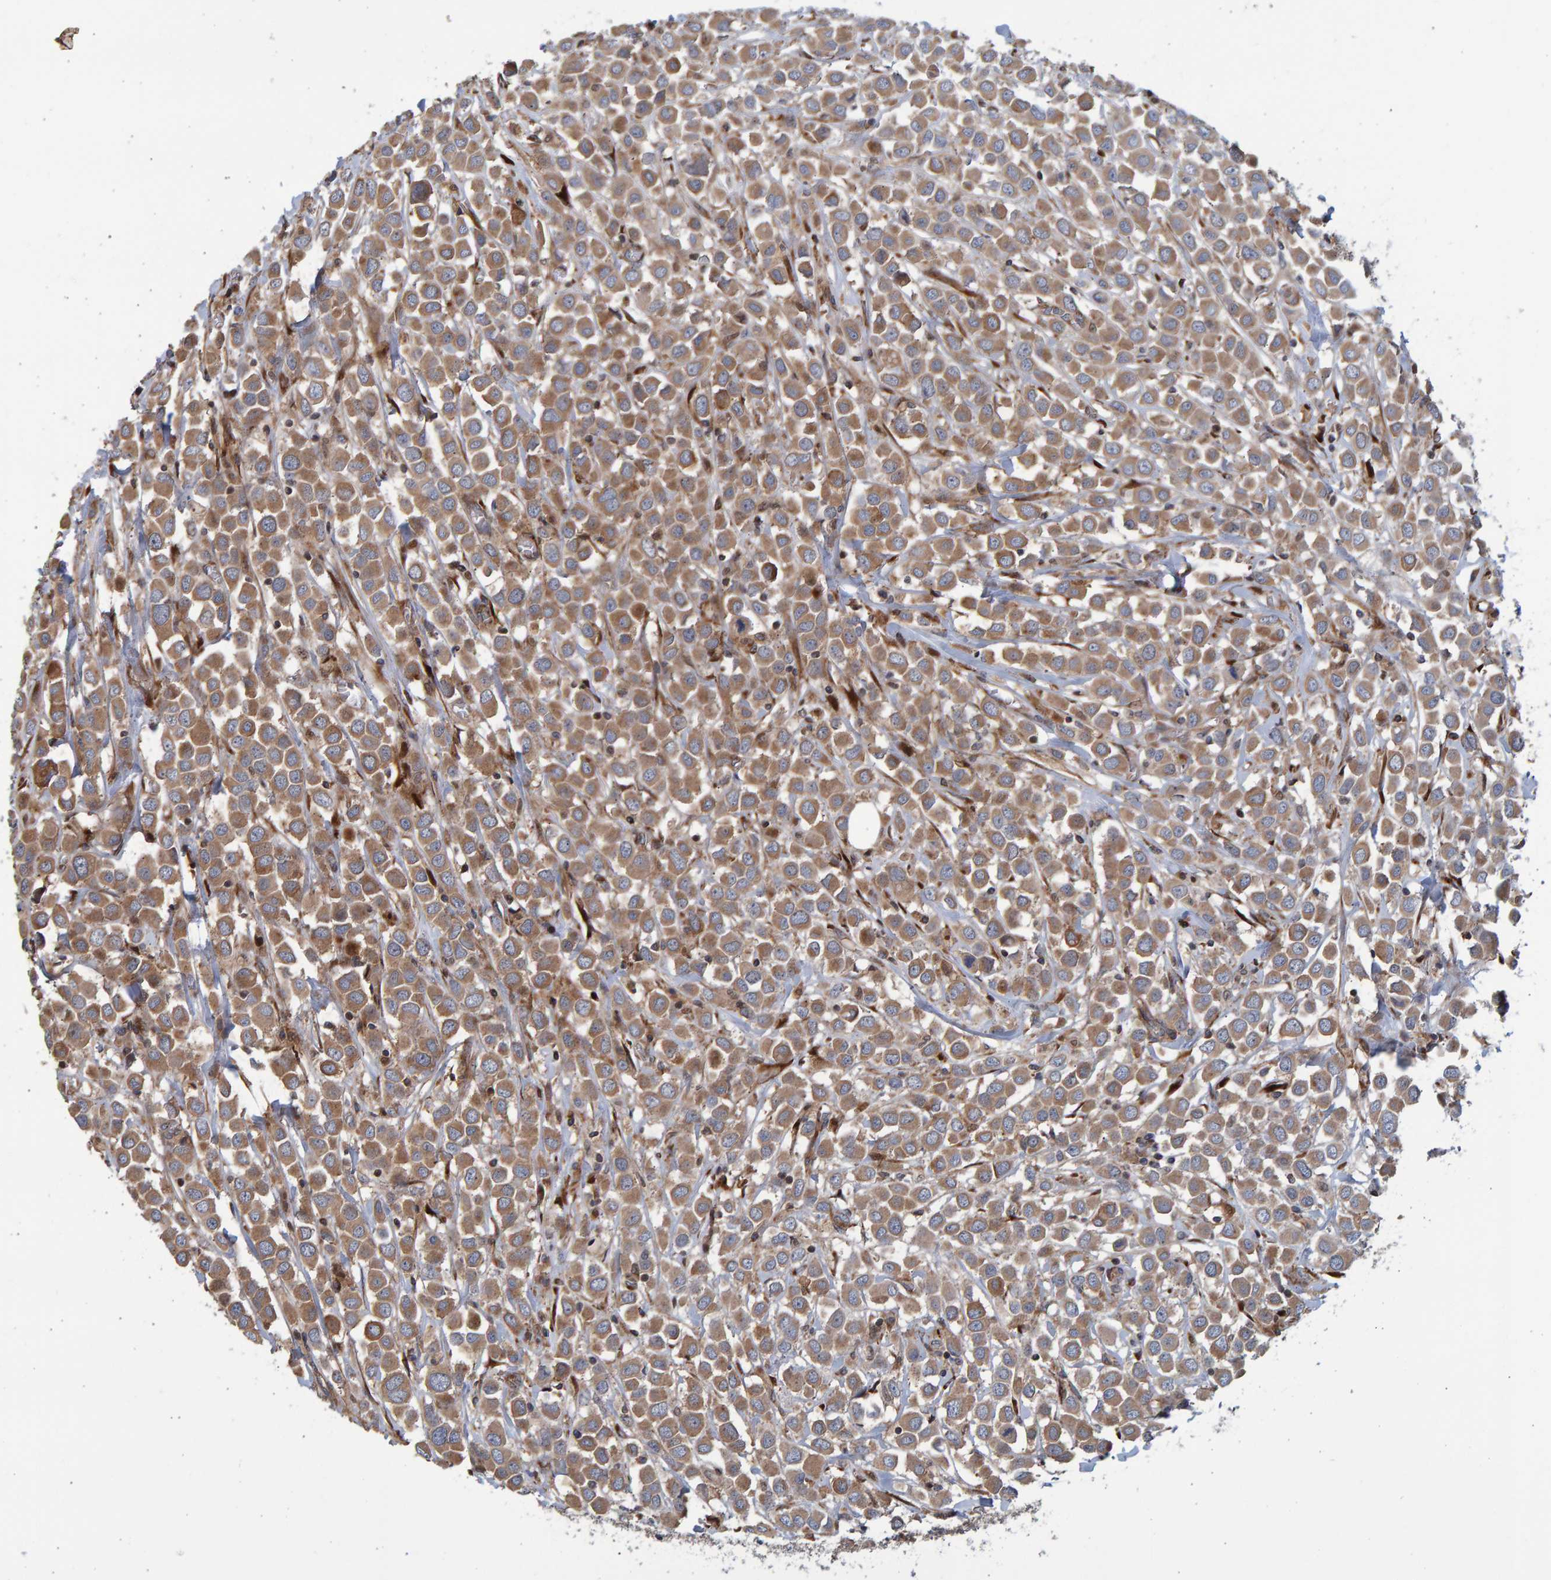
{"staining": {"intensity": "moderate", "quantity": ">75%", "location": "cytoplasmic/membranous"}, "tissue": "breast cancer", "cell_type": "Tumor cells", "image_type": "cancer", "snomed": [{"axis": "morphology", "description": "Duct carcinoma"}, {"axis": "topography", "description": "Breast"}], "caption": "A brown stain highlights moderate cytoplasmic/membranous positivity of a protein in human breast intraductal carcinoma tumor cells.", "gene": "LRBA", "patient": {"sex": "female", "age": 61}}